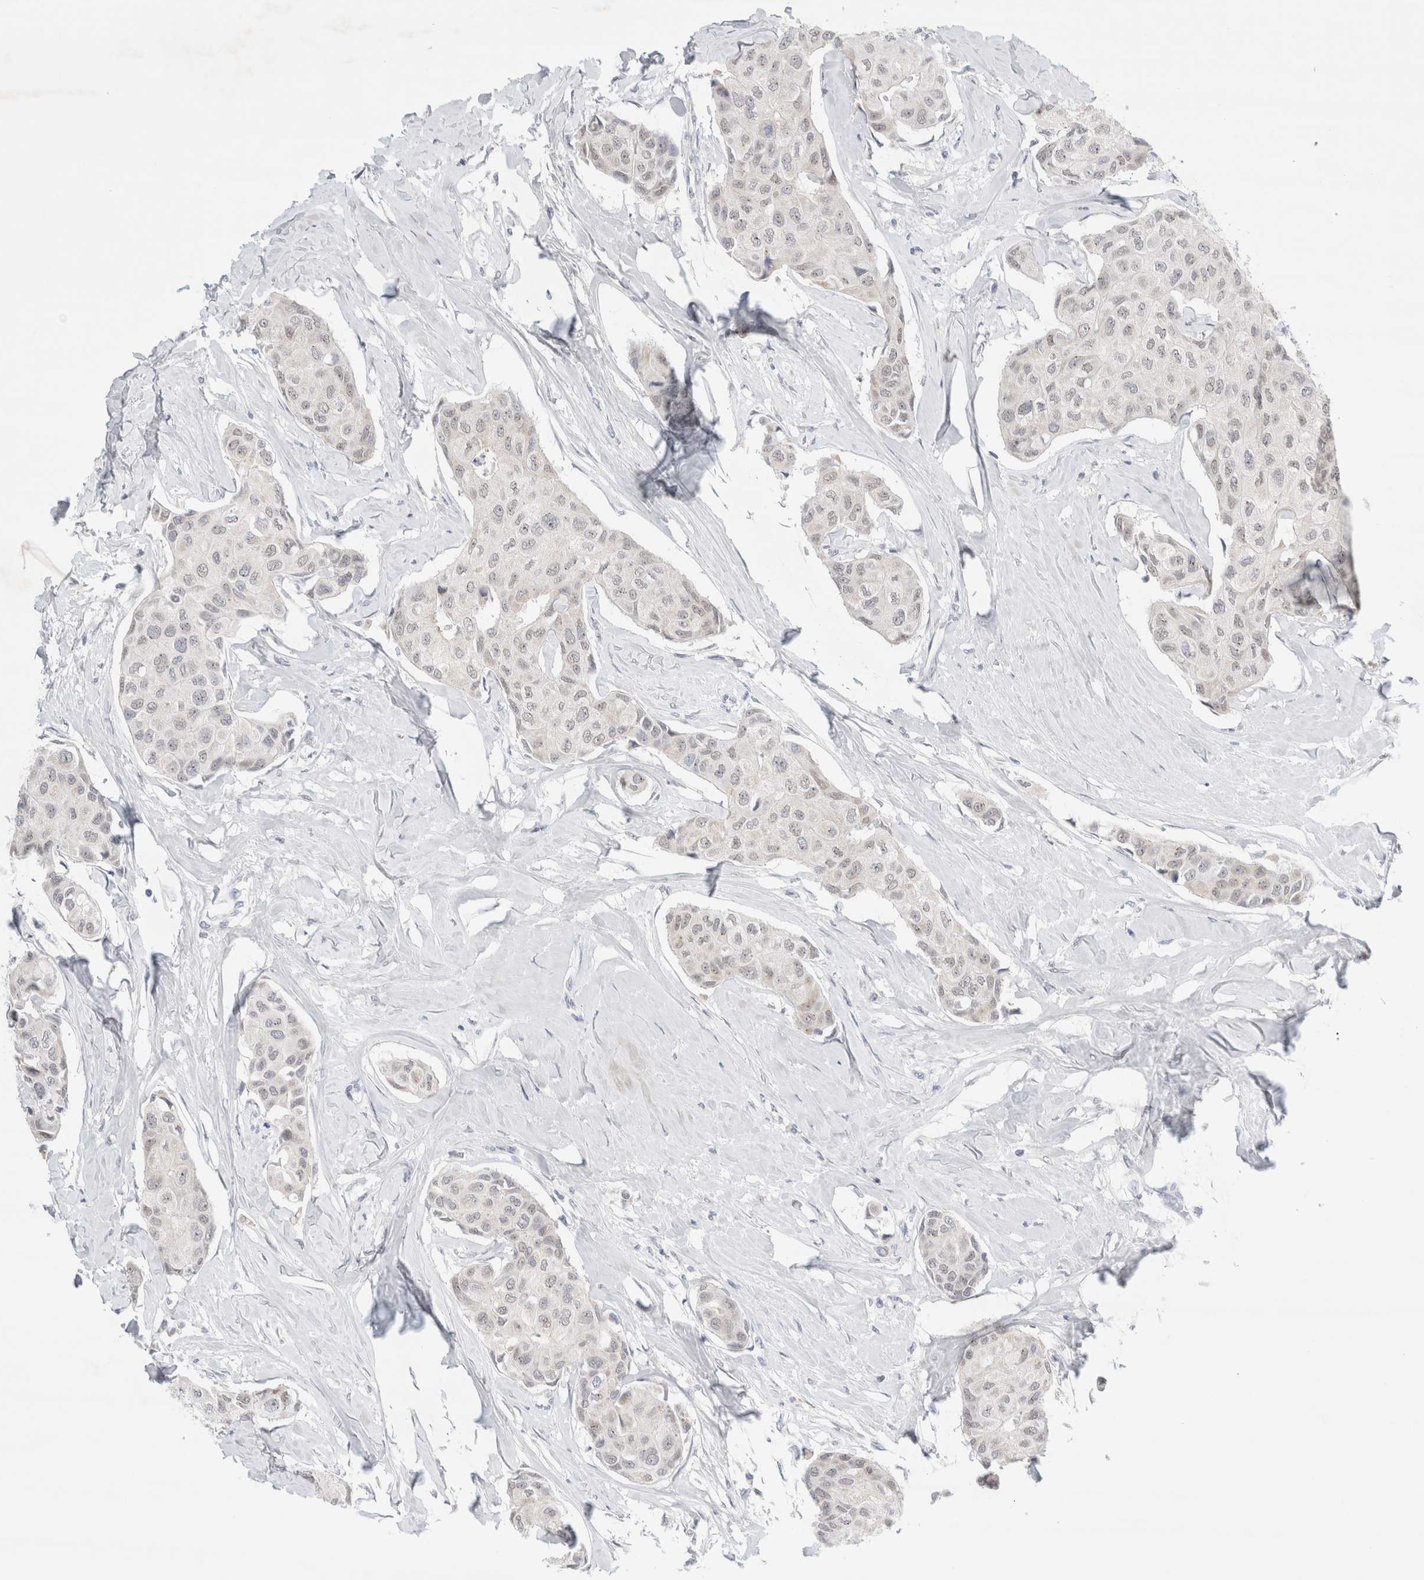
{"staining": {"intensity": "weak", "quantity": "25%-75%", "location": "nuclear"}, "tissue": "breast cancer", "cell_type": "Tumor cells", "image_type": "cancer", "snomed": [{"axis": "morphology", "description": "Duct carcinoma"}, {"axis": "topography", "description": "Breast"}], "caption": "DAB immunohistochemical staining of breast intraductal carcinoma reveals weak nuclear protein staining in approximately 25%-75% of tumor cells.", "gene": "SLC22A12", "patient": {"sex": "female", "age": 80}}